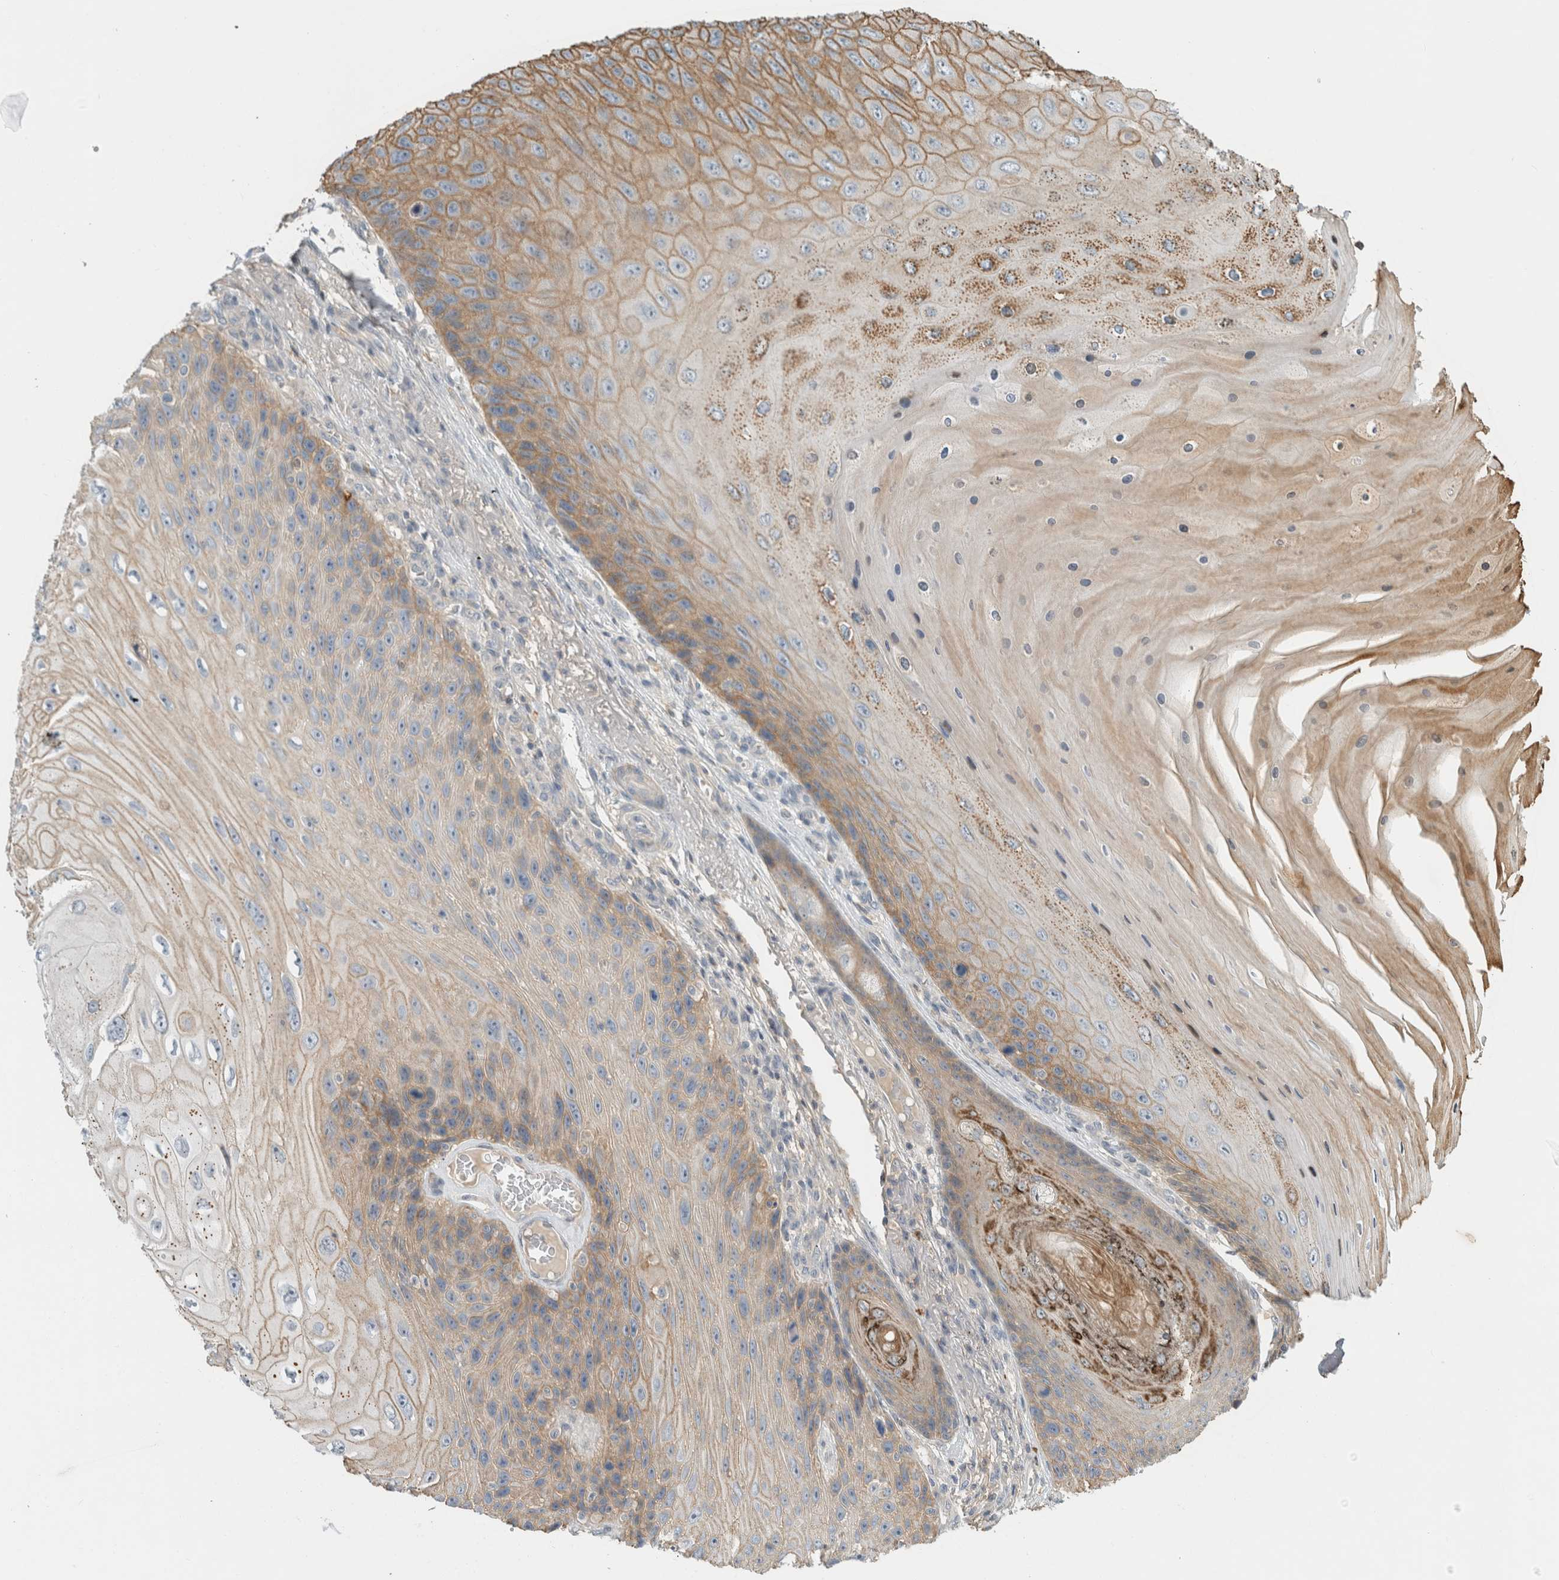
{"staining": {"intensity": "moderate", "quantity": "25%-75%", "location": "cytoplasmic/membranous"}, "tissue": "skin cancer", "cell_type": "Tumor cells", "image_type": "cancer", "snomed": [{"axis": "morphology", "description": "Squamous cell carcinoma, NOS"}, {"axis": "topography", "description": "Skin"}], "caption": "This micrograph reveals immunohistochemistry (IHC) staining of skin cancer, with medium moderate cytoplasmic/membranous staining in about 25%-75% of tumor cells.", "gene": "ERCC6L2", "patient": {"sex": "female", "age": 88}}